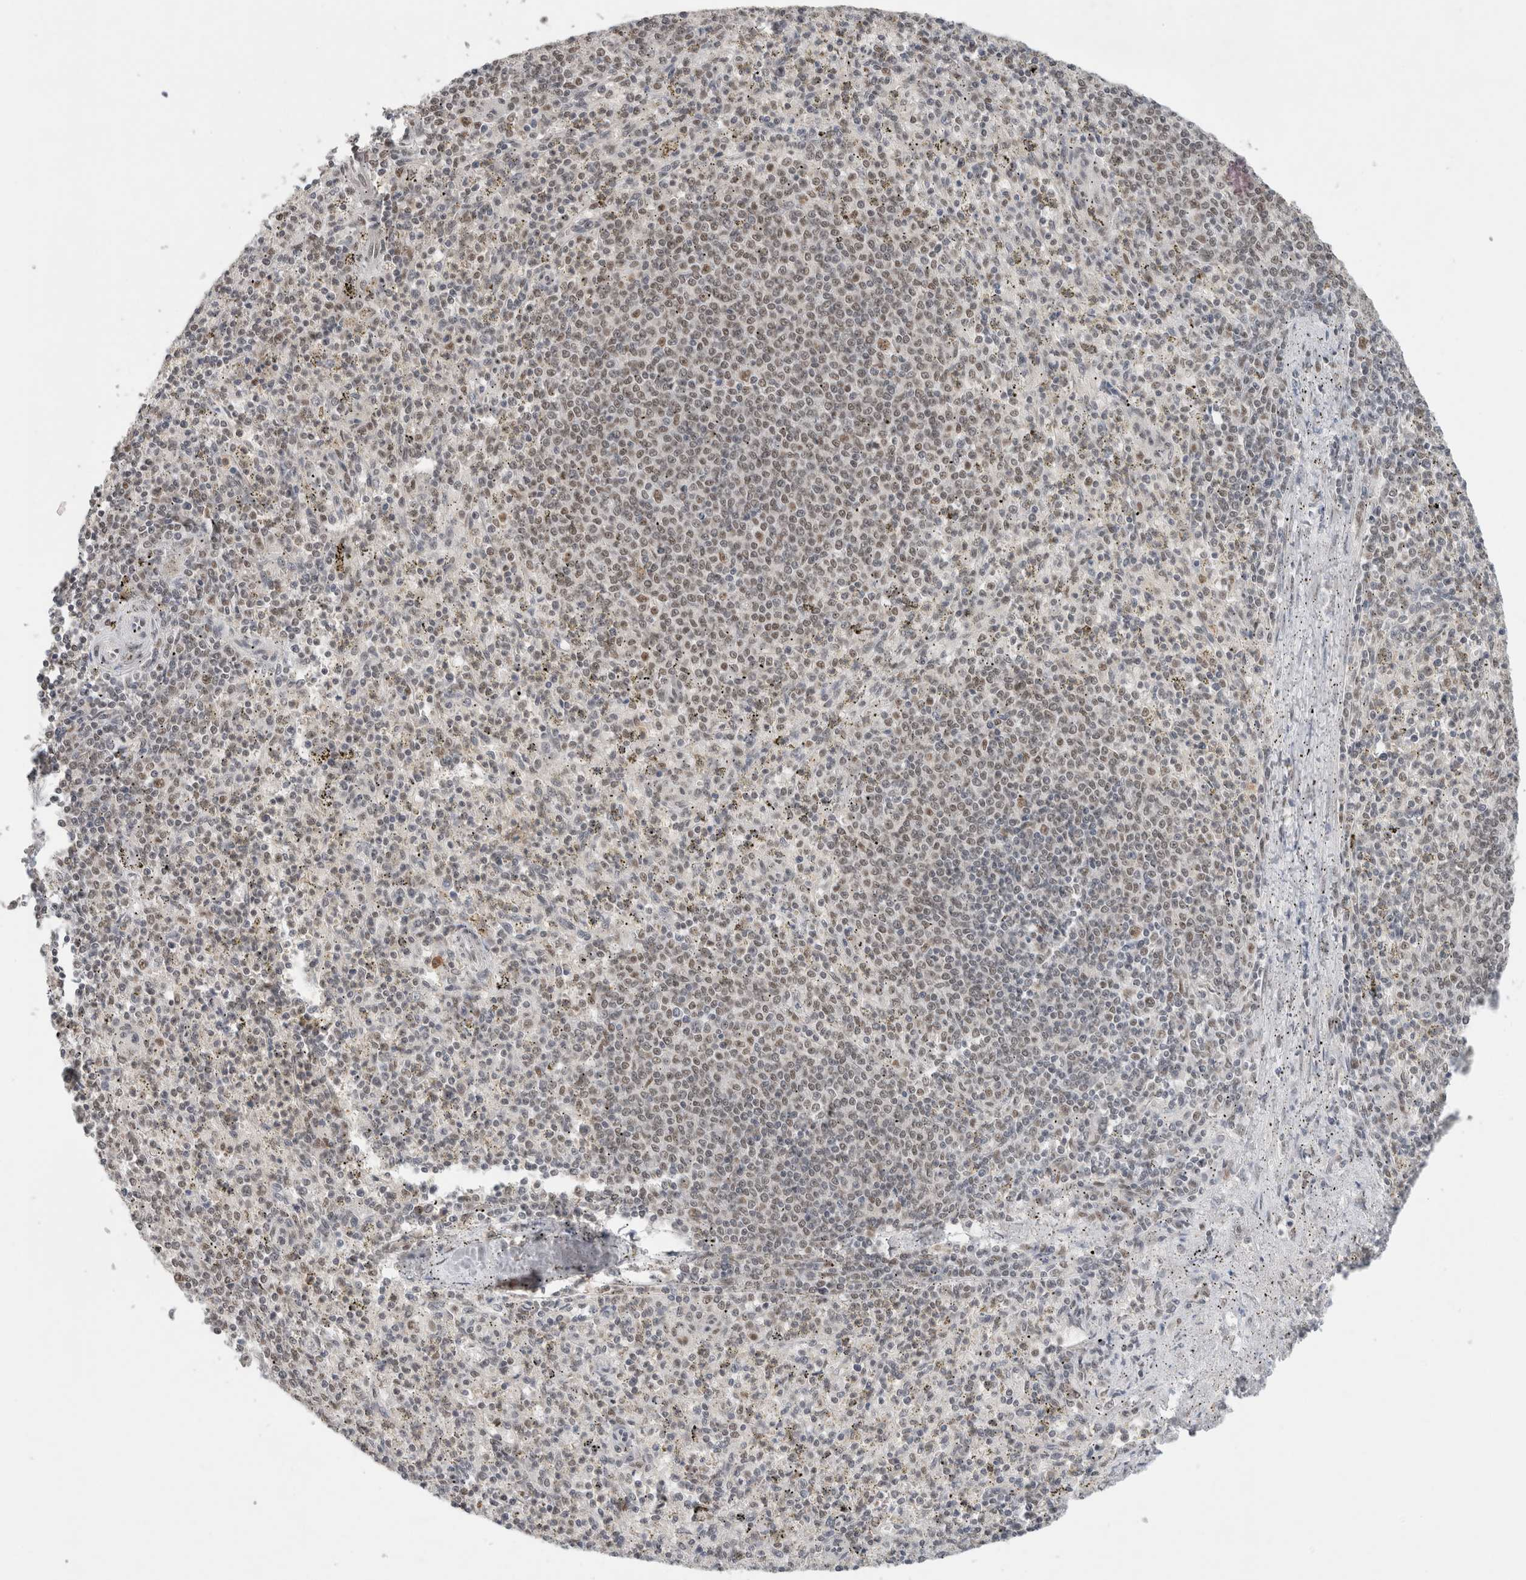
{"staining": {"intensity": "weak", "quantity": ">75%", "location": "nuclear"}, "tissue": "spleen", "cell_type": "Cells in red pulp", "image_type": "normal", "snomed": [{"axis": "morphology", "description": "Normal tissue, NOS"}, {"axis": "topography", "description": "Spleen"}], "caption": "Approximately >75% of cells in red pulp in benign spleen show weak nuclear protein positivity as visualized by brown immunohistochemical staining.", "gene": "DDX42", "patient": {"sex": "male", "age": 72}}